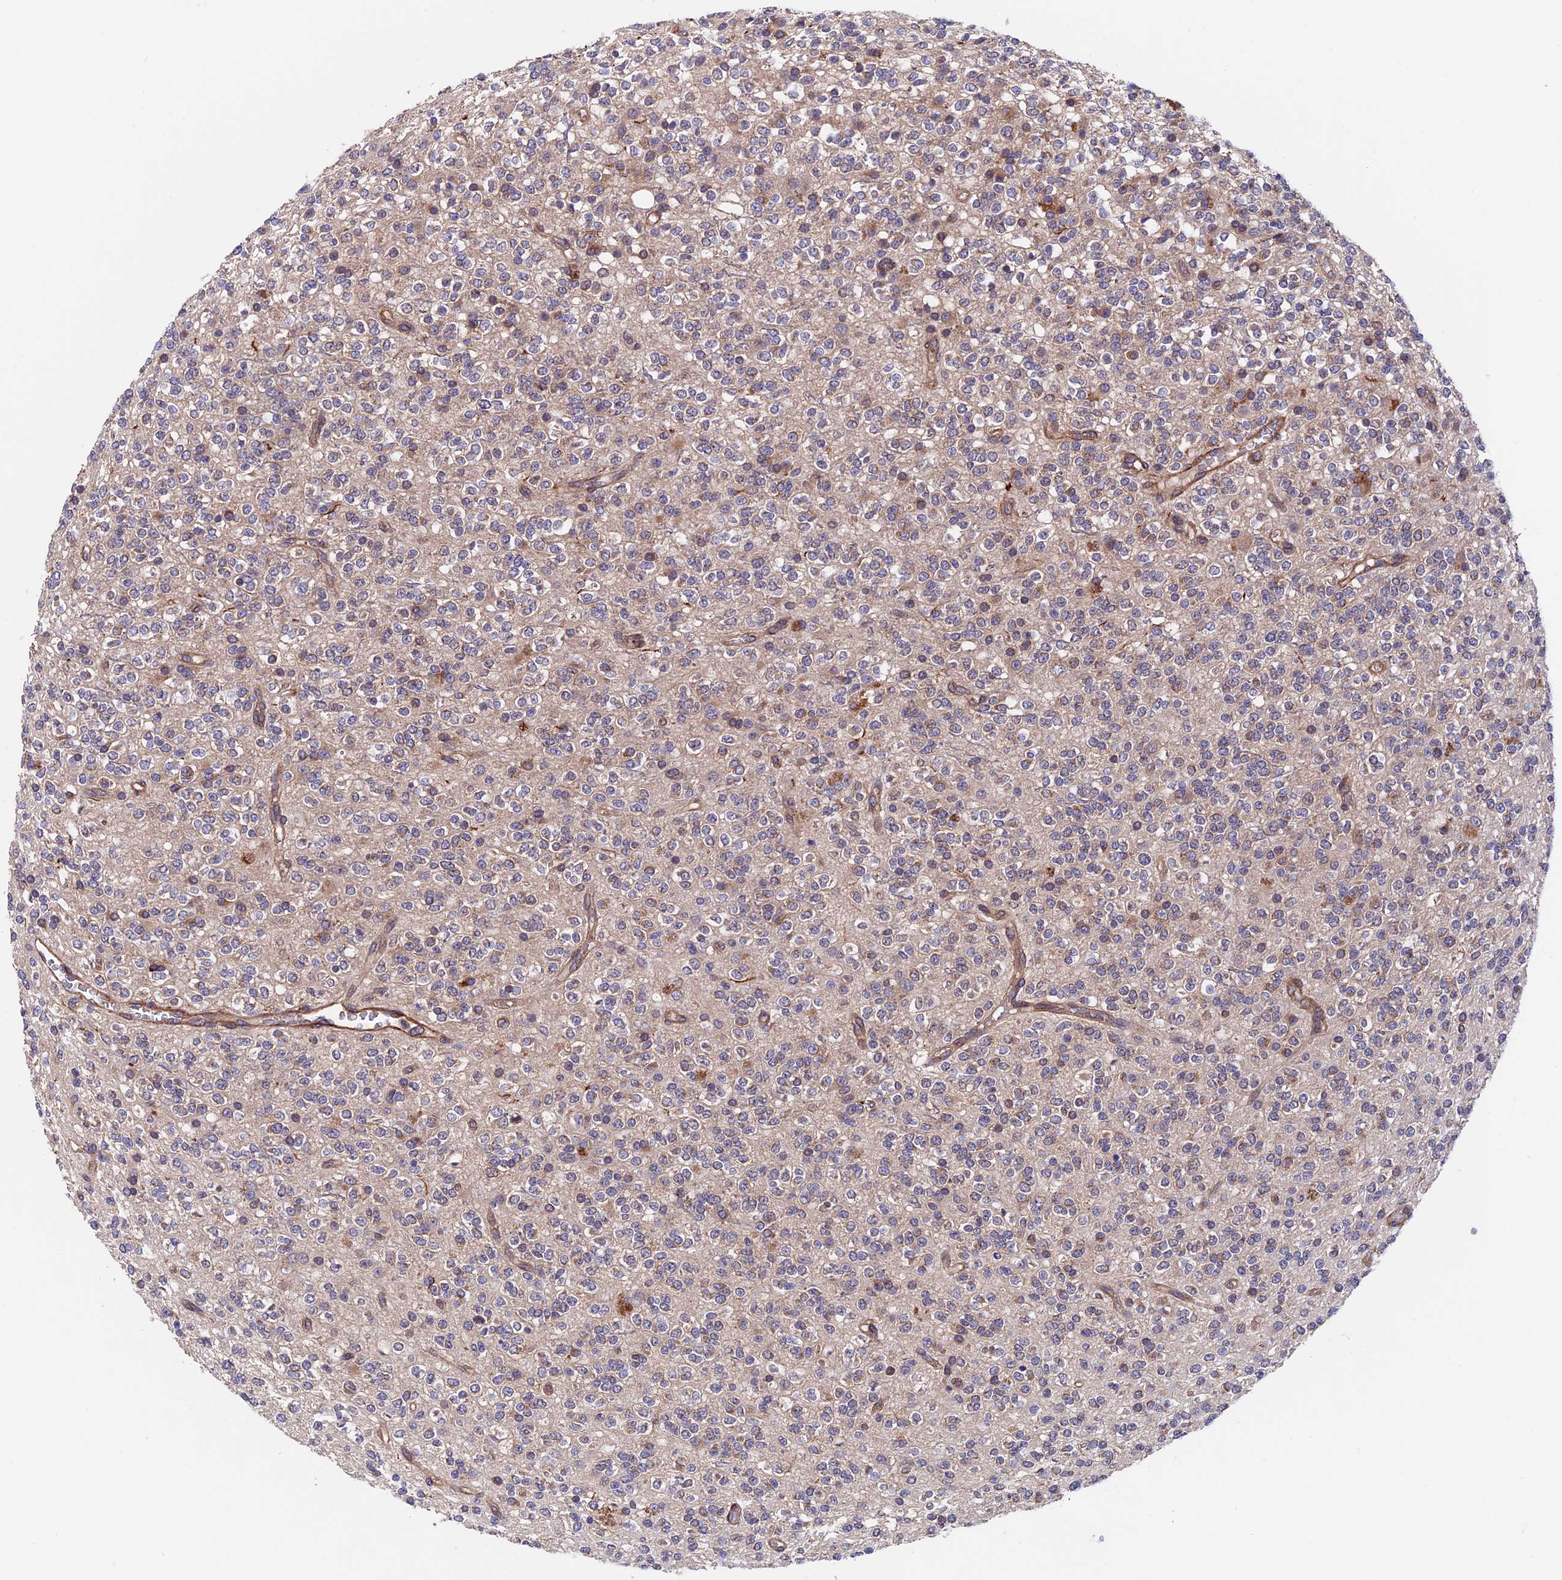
{"staining": {"intensity": "negative", "quantity": "none", "location": "none"}, "tissue": "glioma", "cell_type": "Tumor cells", "image_type": "cancer", "snomed": [{"axis": "morphology", "description": "Glioma, malignant, High grade"}, {"axis": "topography", "description": "Brain"}], "caption": "An IHC micrograph of glioma is shown. There is no staining in tumor cells of glioma.", "gene": "SLC9A5", "patient": {"sex": "male", "age": 34}}